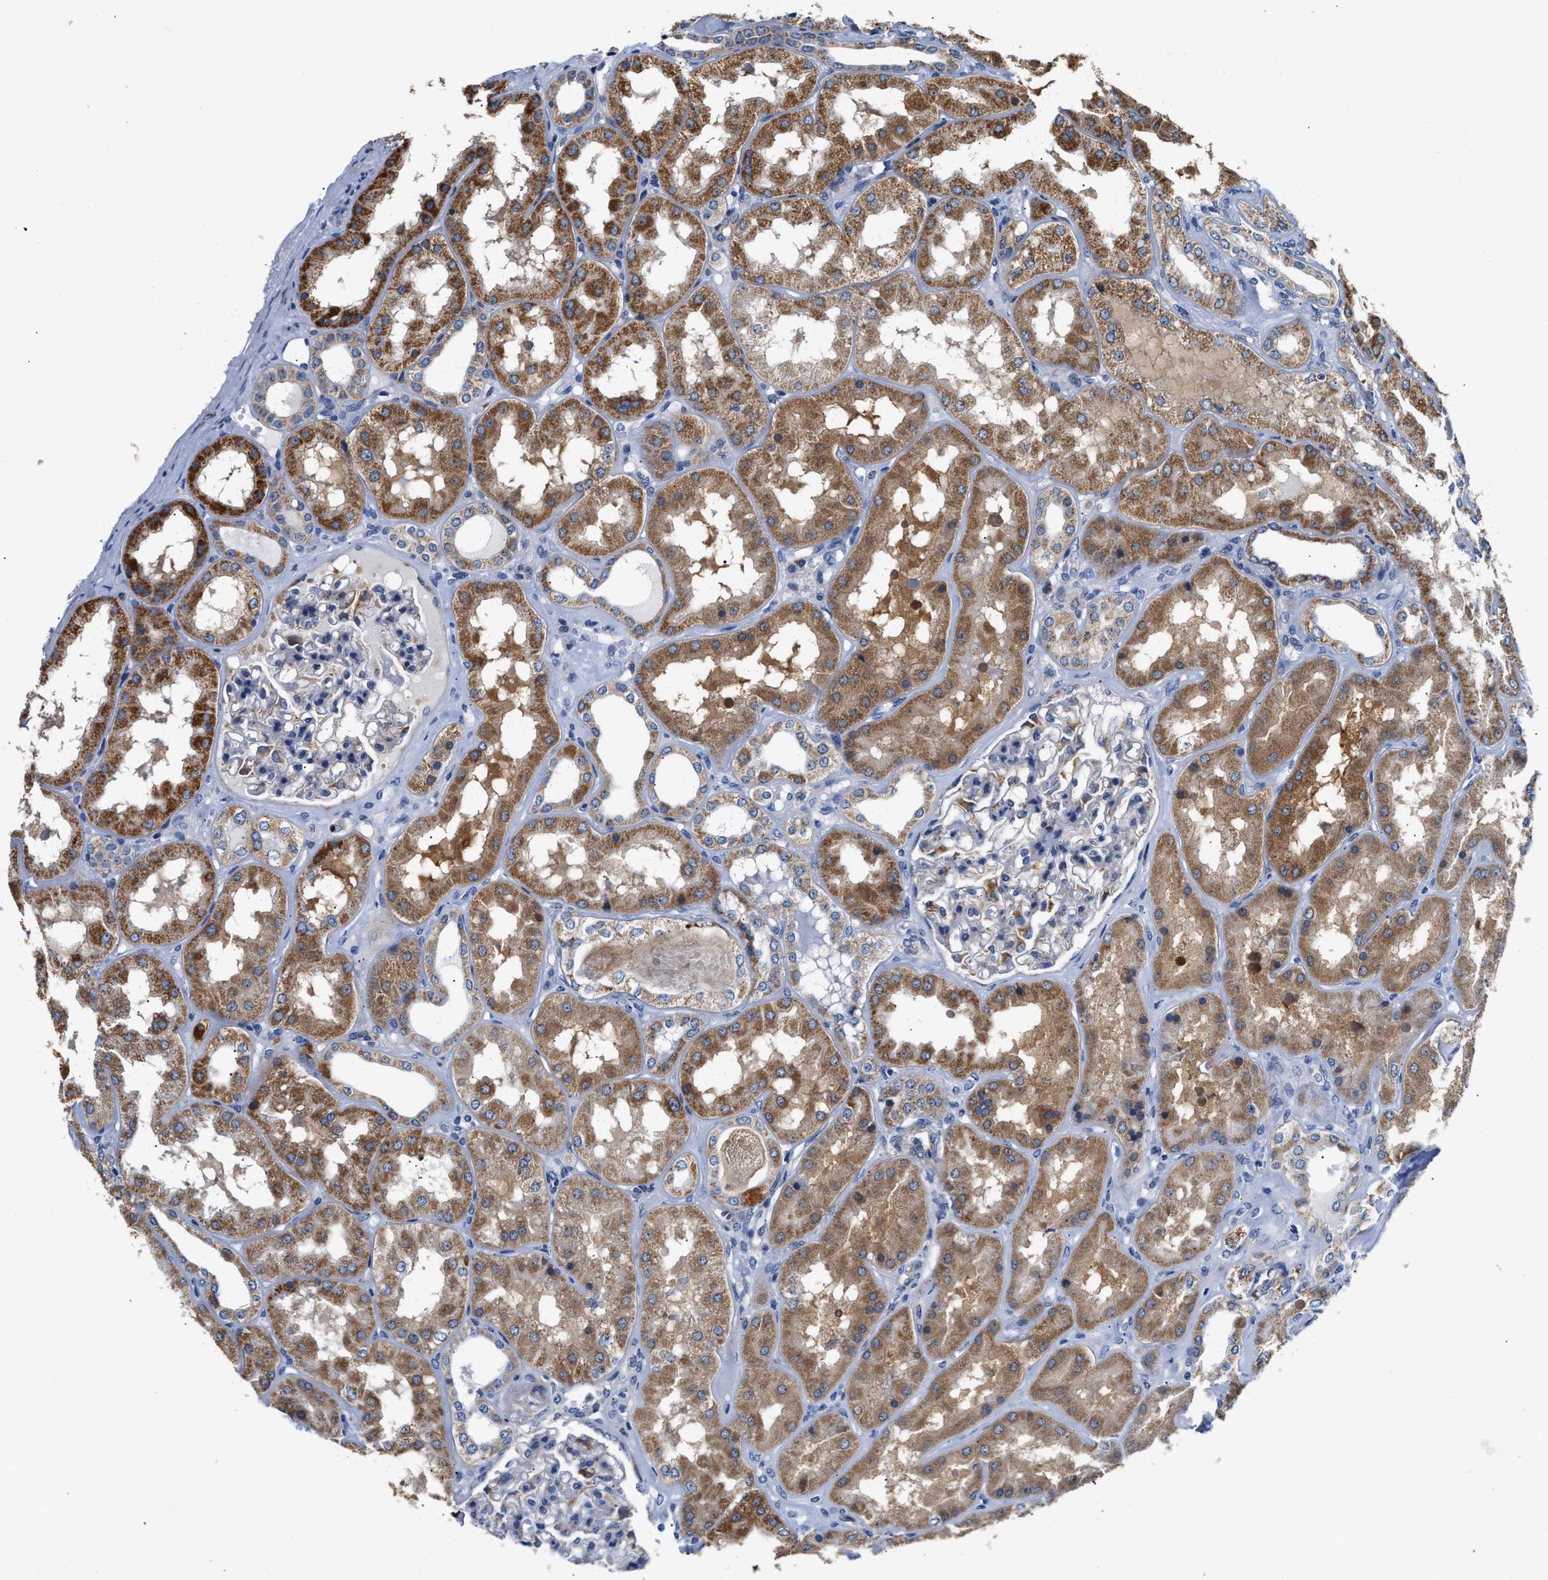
{"staining": {"intensity": "moderate", "quantity": "<25%", "location": "cytoplasmic/membranous"}, "tissue": "kidney", "cell_type": "Cells in glomeruli", "image_type": "normal", "snomed": [{"axis": "morphology", "description": "Normal tissue, NOS"}, {"axis": "topography", "description": "Kidney"}], "caption": "Kidney stained for a protein demonstrates moderate cytoplasmic/membranous positivity in cells in glomeruli.", "gene": "ACADVL", "patient": {"sex": "female", "age": 56}}